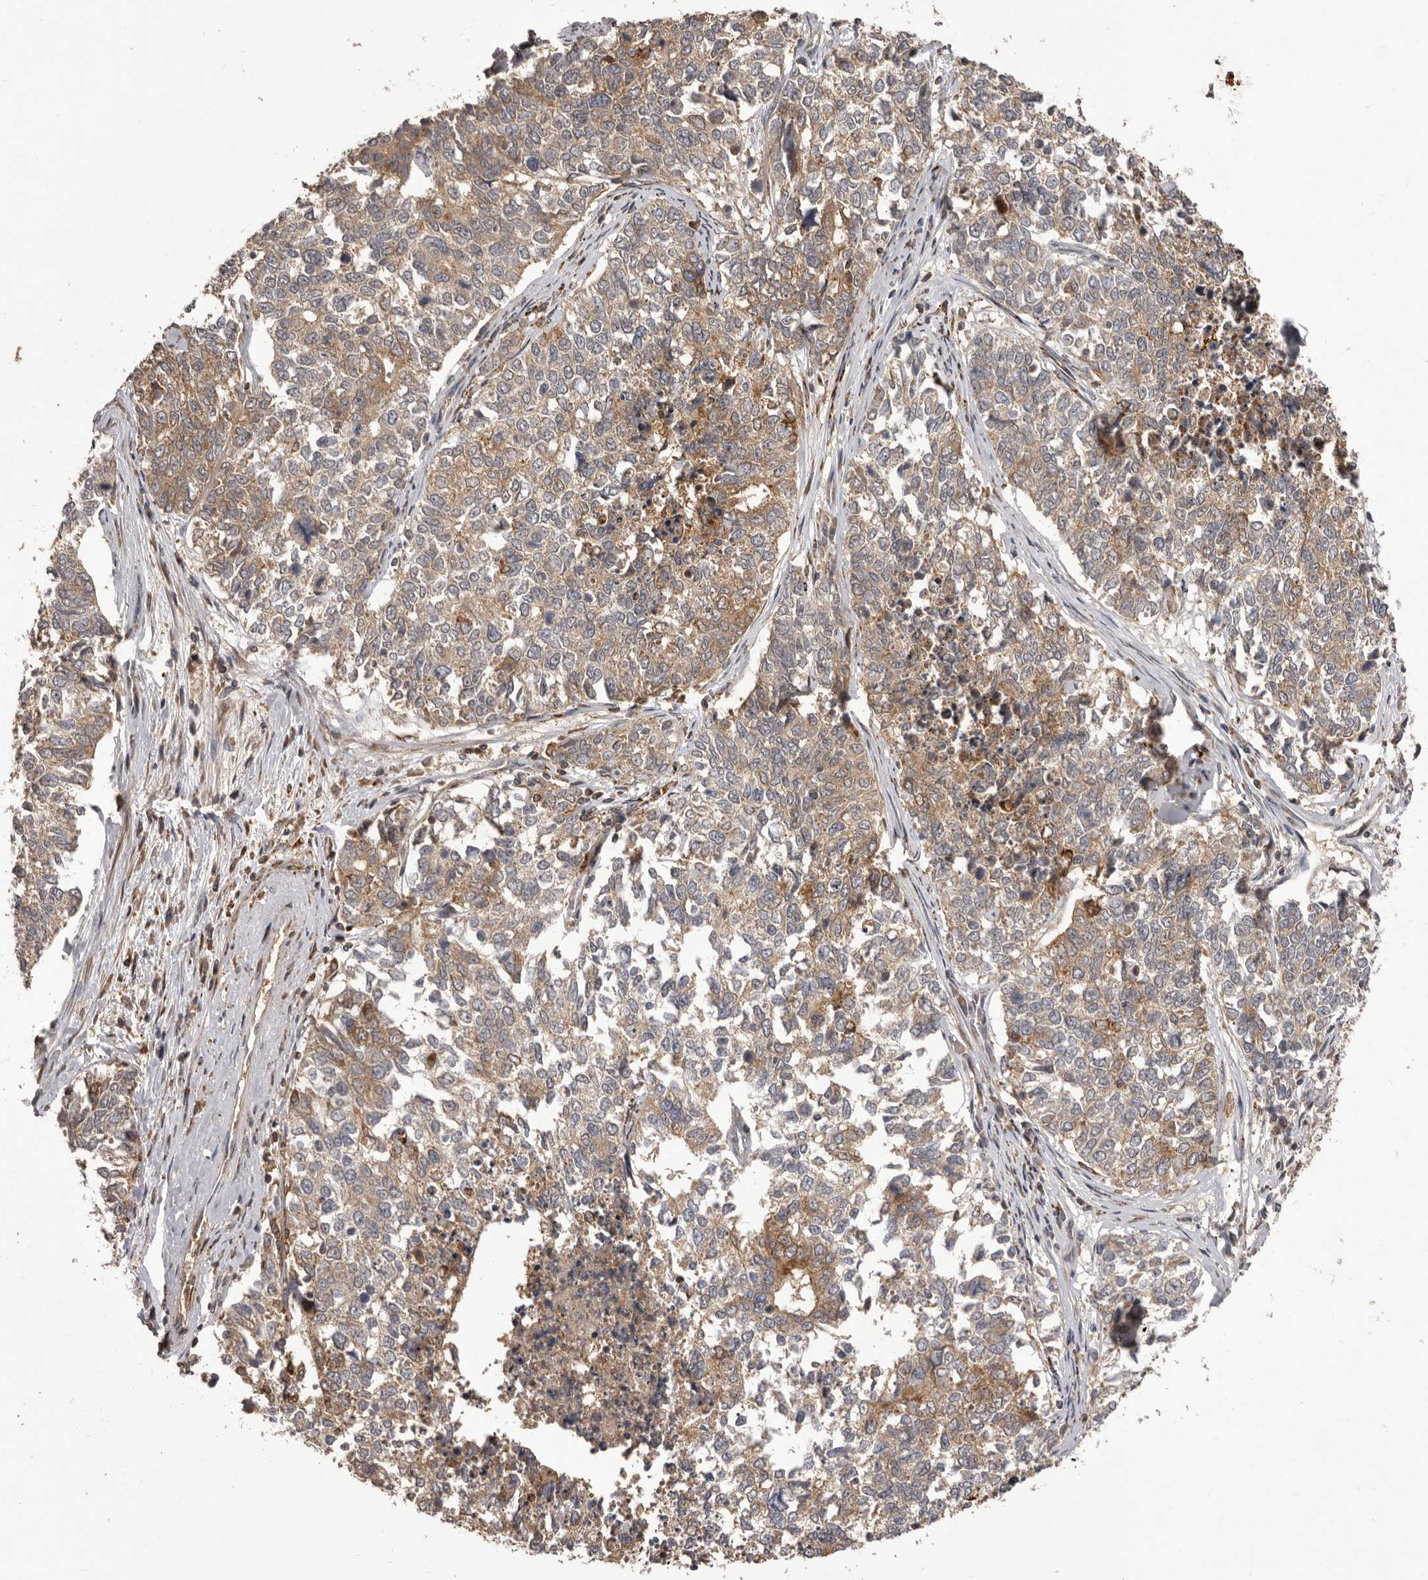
{"staining": {"intensity": "moderate", "quantity": "25%-75%", "location": "cytoplasmic/membranous"}, "tissue": "cervical cancer", "cell_type": "Tumor cells", "image_type": "cancer", "snomed": [{"axis": "morphology", "description": "Squamous cell carcinoma, NOS"}, {"axis": "topography", "description": "Cervix"}], "caption": "Immunohistochemical staining of cervical cancer (squamous cell carcinoma) demonstrates medium levels of moderate cytoplasmic/membranous protein staining in about 25%-75% of tumor cells. (DAB (3,3'-diaminobenzidine) IHC with brightfield microscopy, high magnification).", "gene": "GLIPR2", "patient": {"sex": "female", "age": 63}}